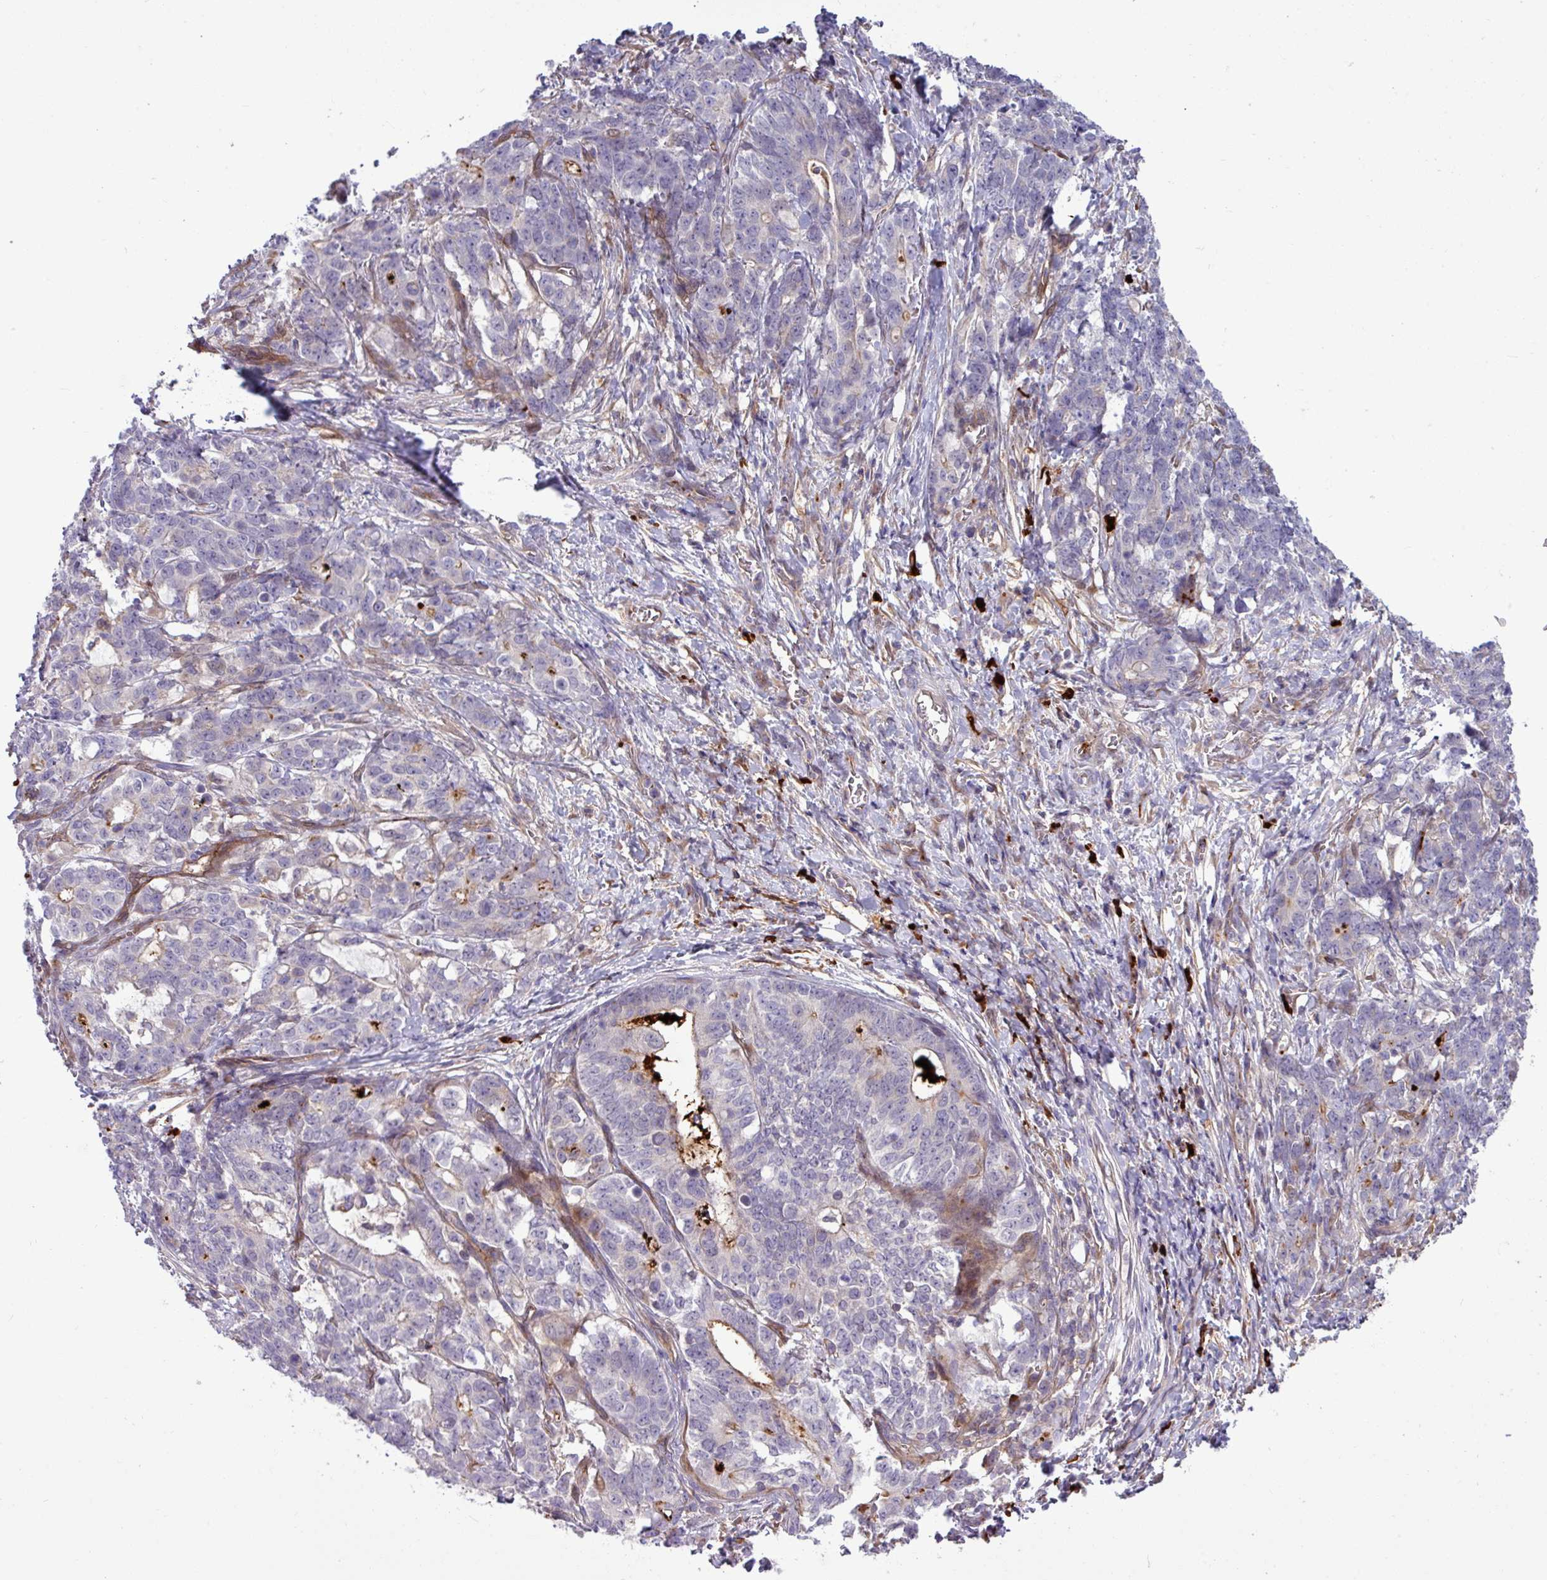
{"staining": {"intensity": "weak", "quantity": "<25%", "location": "cytoplasmic/membranous"}, "tissue": "stomach cancer", "cell_type": "Tumor cells", "image_type": "cancer", "snomed": [{"axis": "morphology", "description": "Normal tissue, NOS"}, {"axis": "morphology", "description": "Adenocarcinoma, NOS"}, {"axis": "topography", "description": "Stomach"}], "caption": "High power microscopy image of an IHC image of stomach adenocarcinoma, revealing no significant expression in tumor cells. Nuclei are stained in blue.", "gene": "B4GALNT4", "patient": {"sex": "female", "age": 64}}